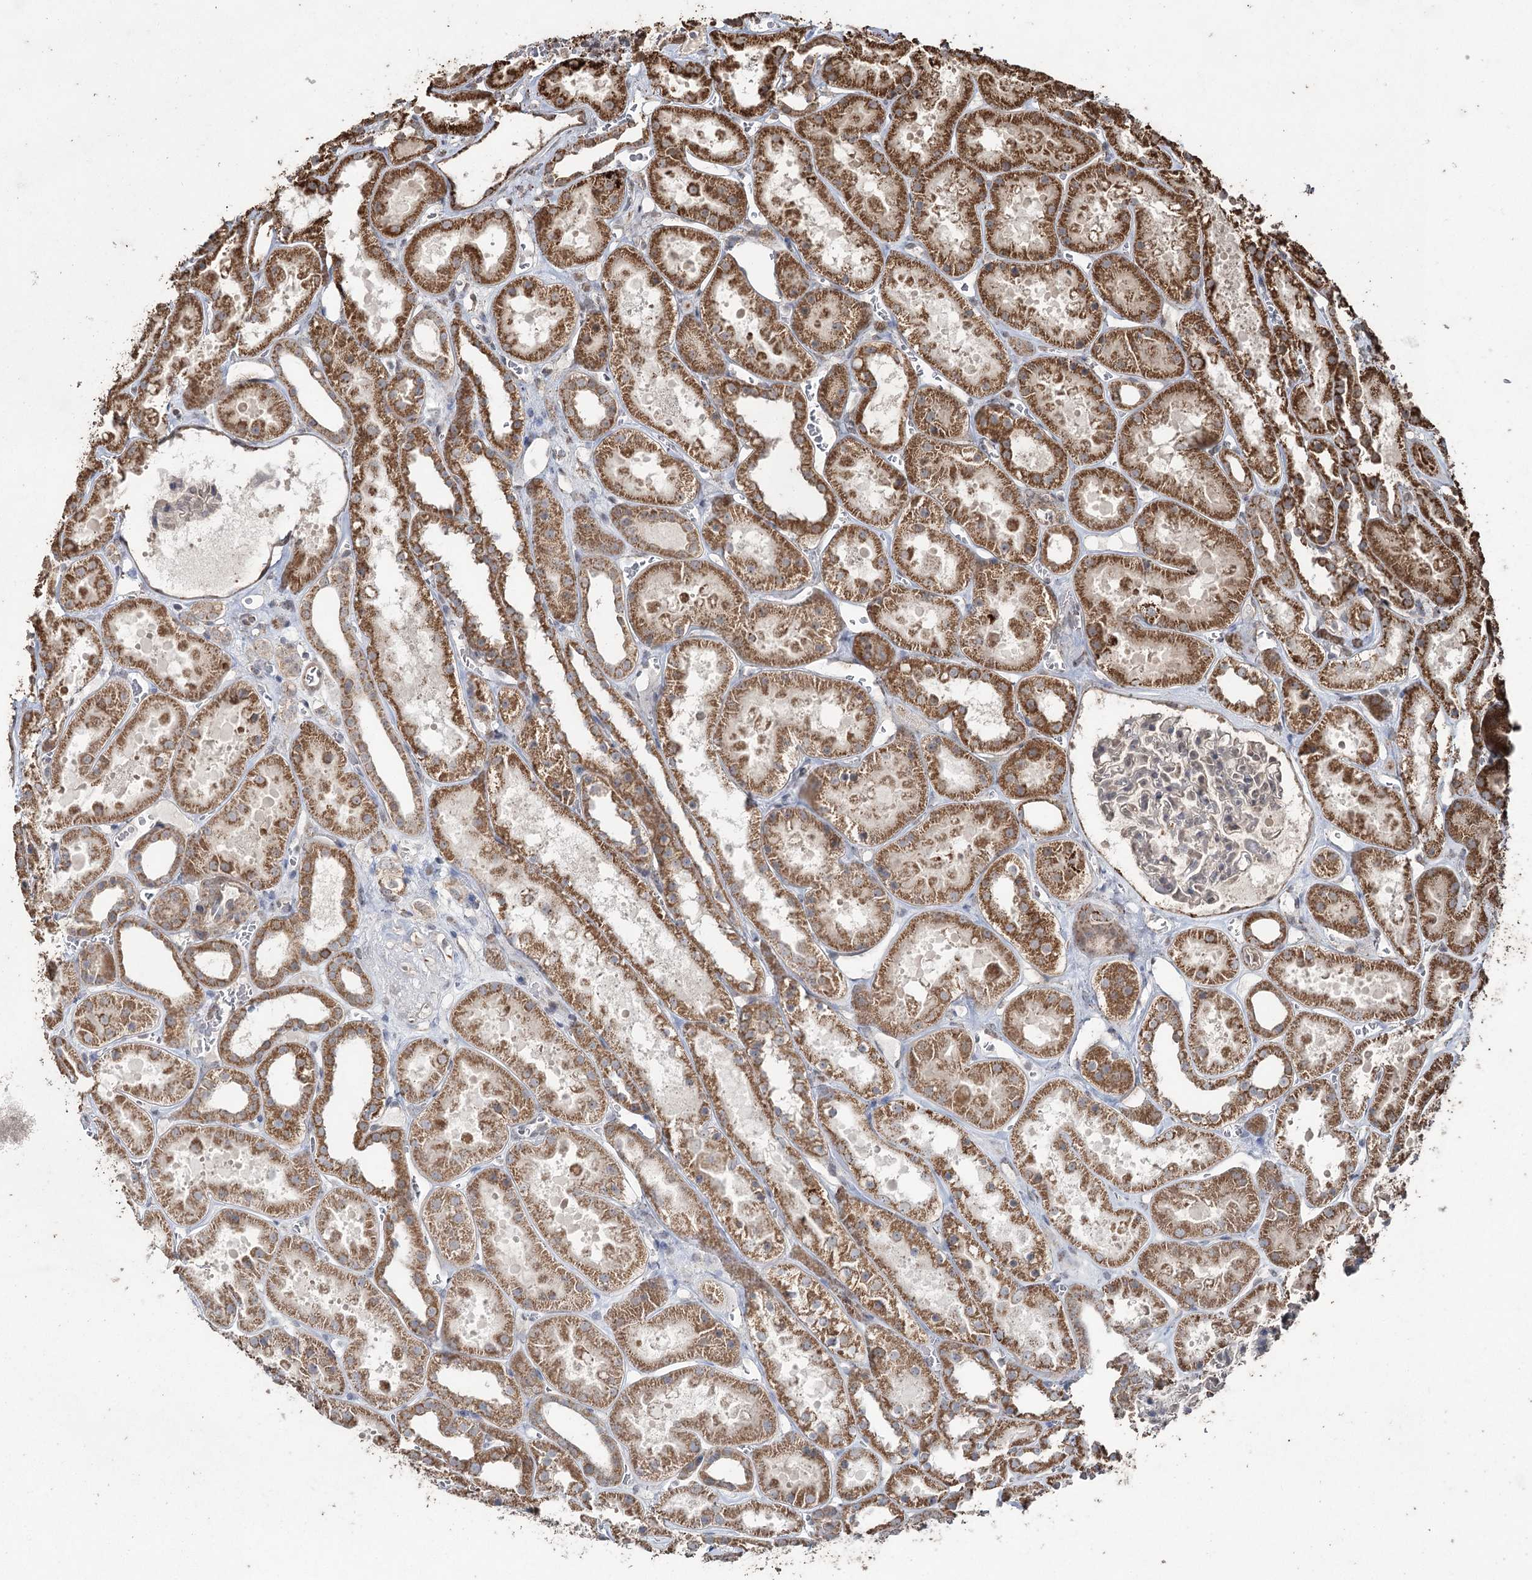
{"staining": {"intensity": "moderate", "quantity": "<25%", "location": "cytoplasmic/membranous,nuclear"}, "tissue": "kidney", "cell_type": "Cells in glomeruli", "image_type": "normal", "snomed": [{"axis": "morphology", "description": "Normal tissue, NOS"}, {"axis": "topography", "description": "Kidney"}], "caption": "Unremarkable kidney was stained to show a protein in brown. There is low levels of moderate cytoplasmic/membranous,nuclear positivity in approximately <25% of cells in glomeruli.", "gene": "SLF2", "patient": {"sex": "female", "age": 41}}